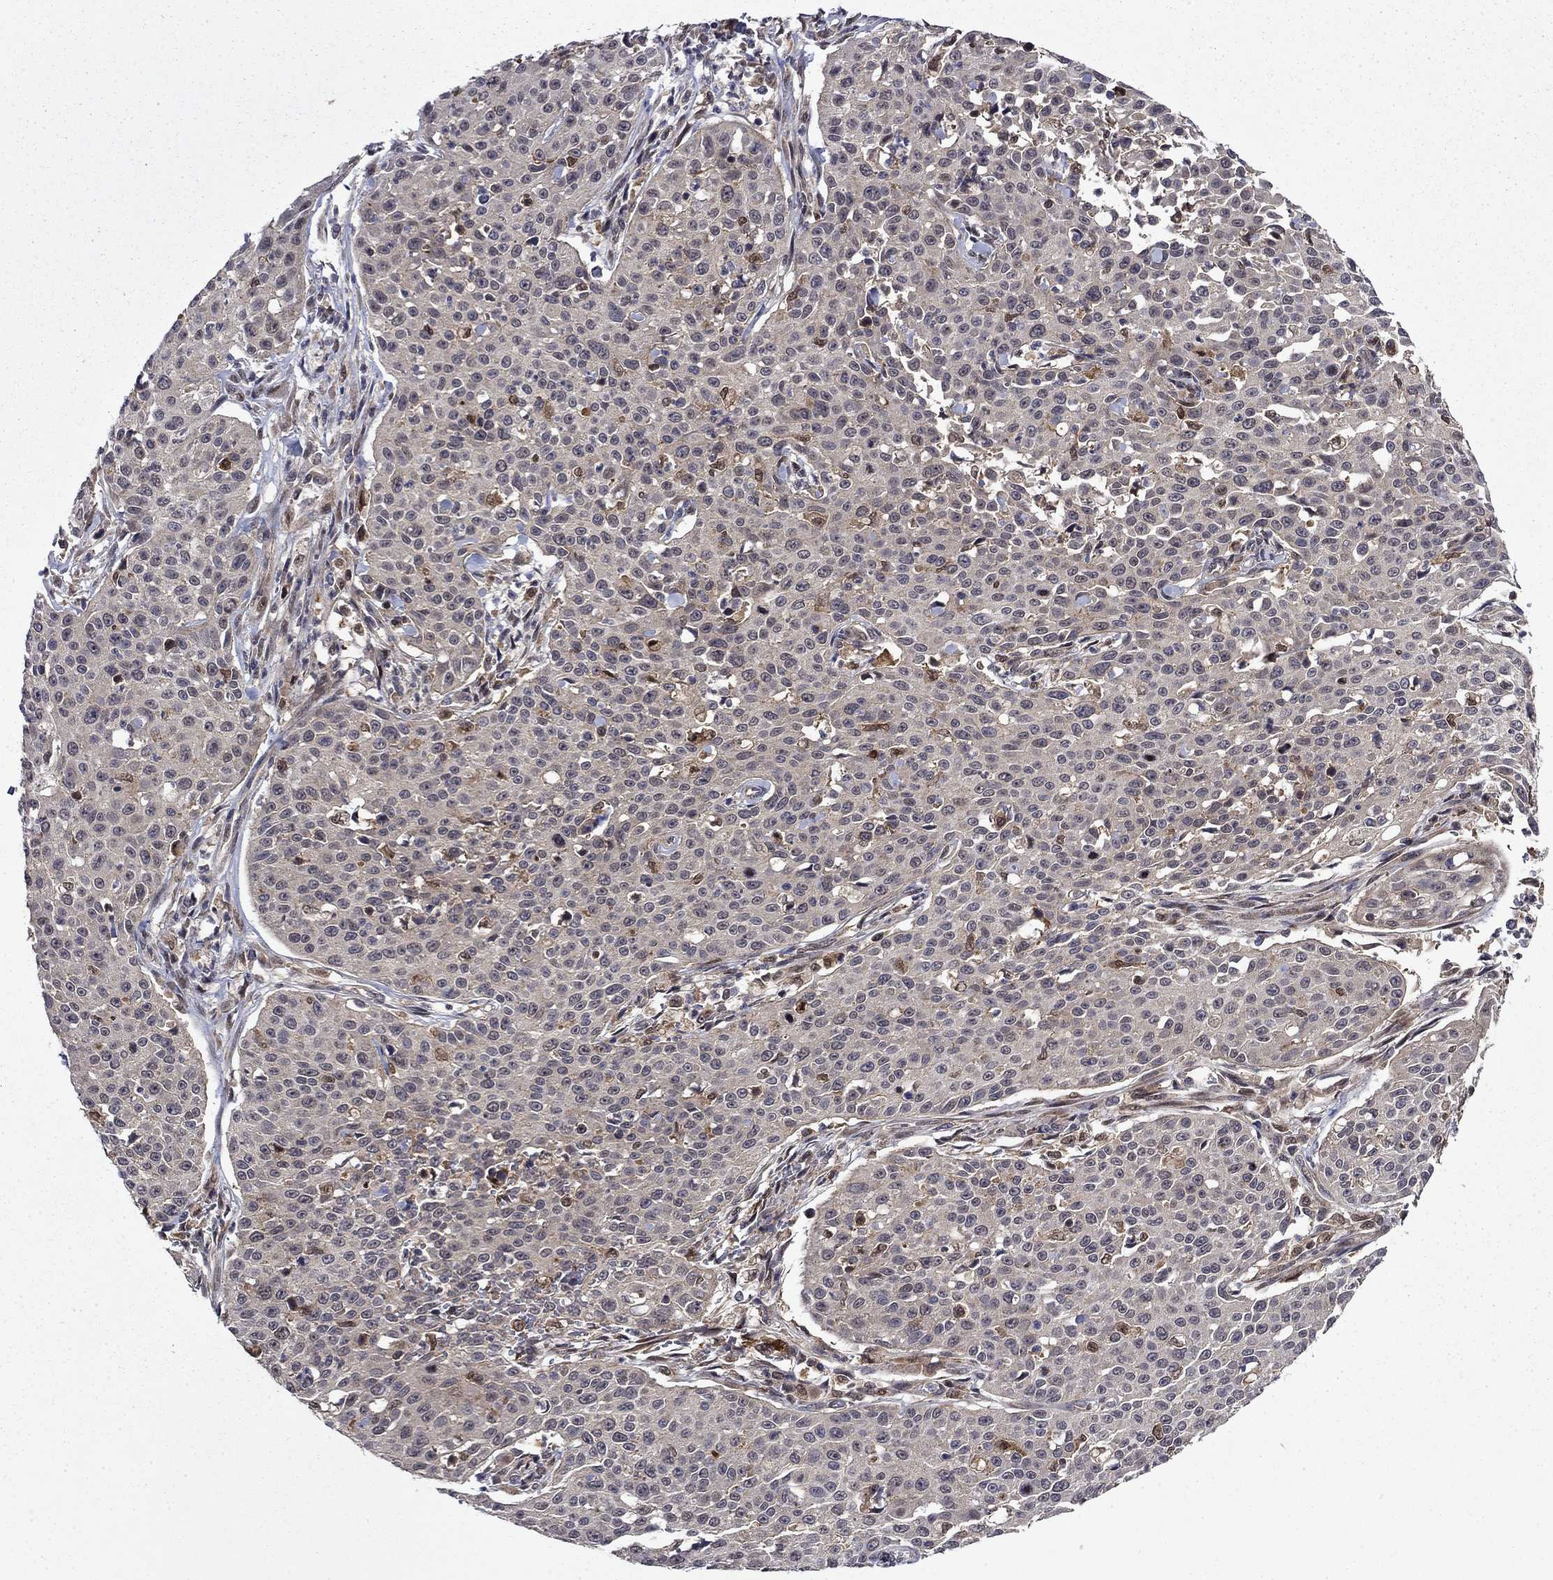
{"staining": {"intensity": "negative", "quantity": "none", "location": "none"}, "tissue": "cervical cancer", "cell_type": "Tumor cells", "image_type": "cancer", "snomed": [{"axis": "morphology", "description": "Squamous cell carcinoma, NOS"}, {"axis": "topography", "description": "Cervix"}], "caption": "Immunohistochemical staining of human cervical cancer (squamous cell carcinoma) displays no significant positivity in tumor cells.", "gene": "TPMT", "patient": {"sex": "female", "age": 26}}